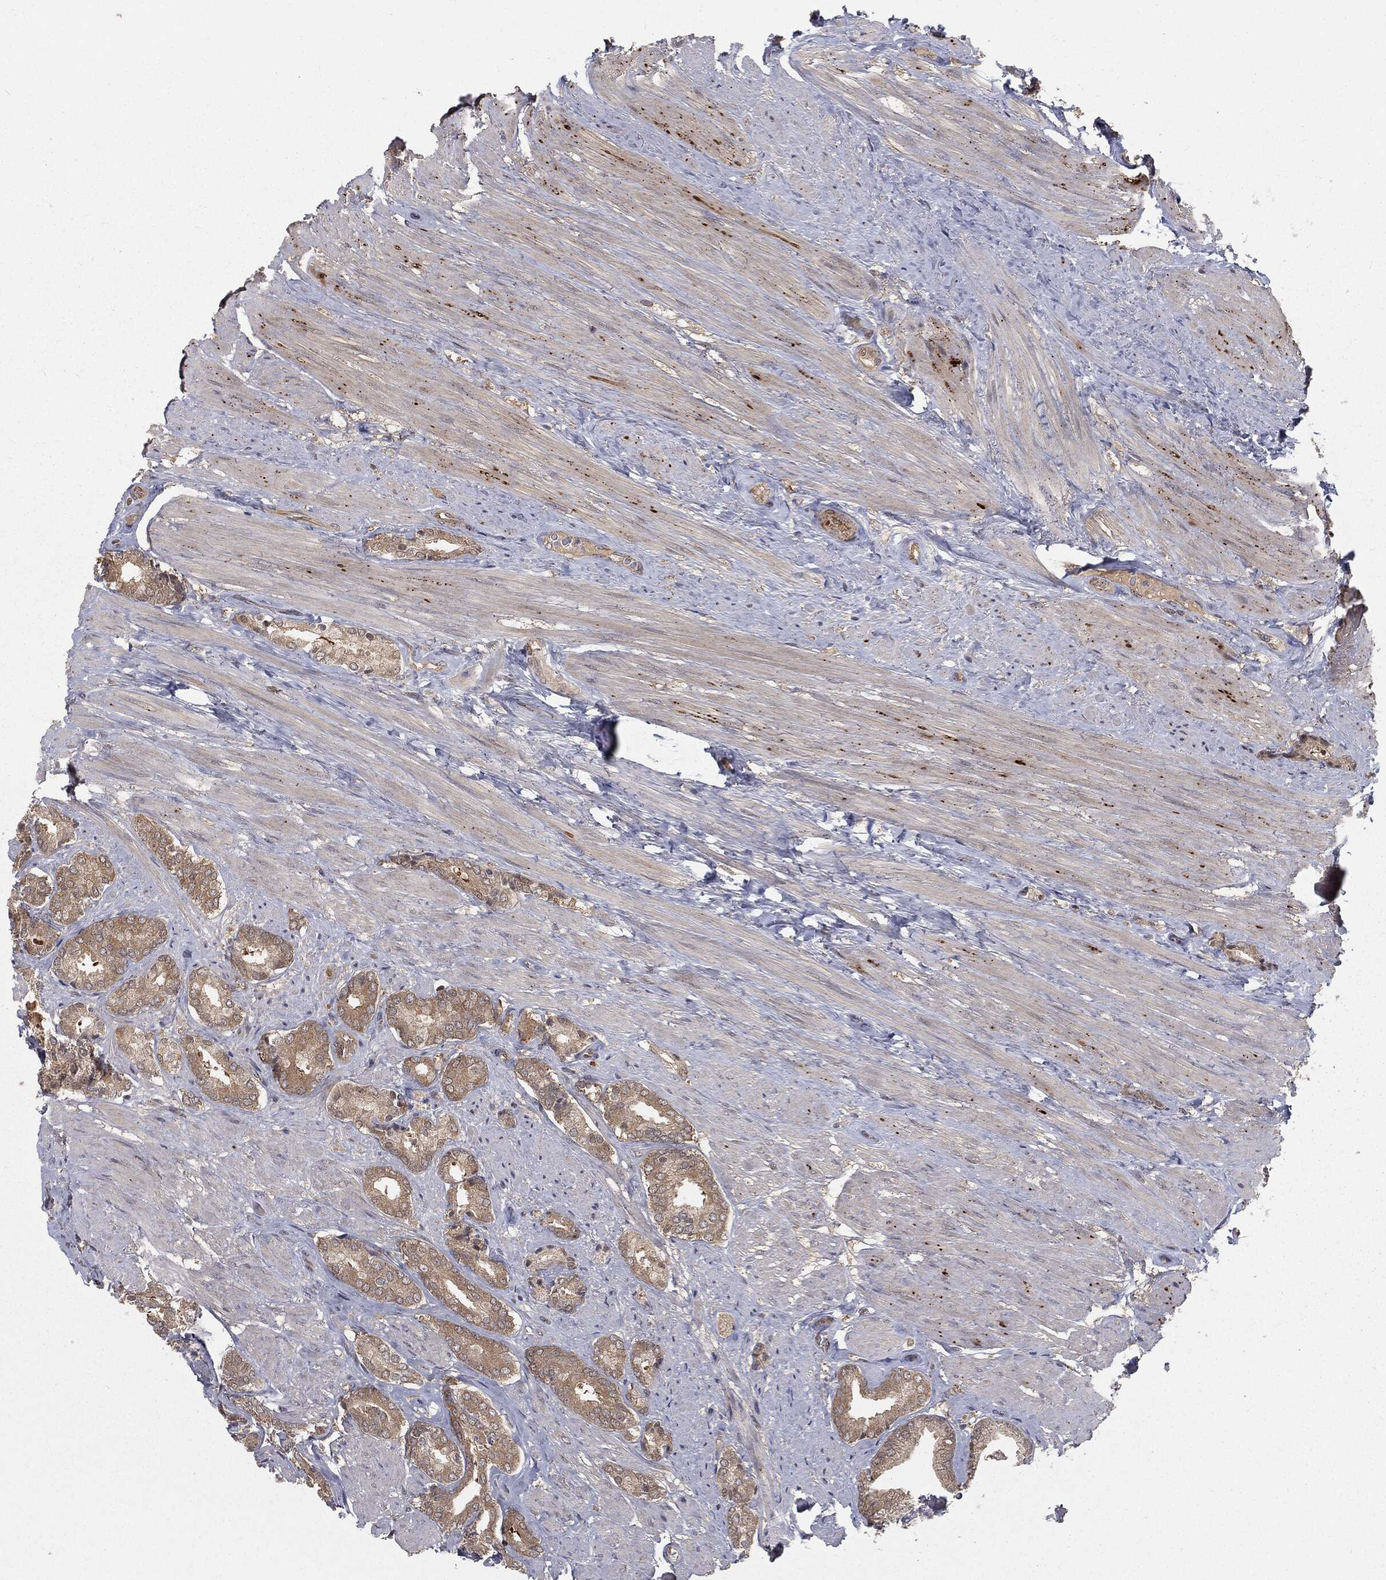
{"staining": {"intensity": "weak", "quantity": ">75%", "location": "cytoplasmic/membranous"}, "tissue": "prostate cancer", "cell_type": "Tumor cells", "image_type": "cancer", "snomed": [{"axis": "morphology", "description": "Adenocarcinoma, High grade"}, {"axis": "topography", "description": "Prostate"}], "caption": "Protein analysis of prostate cancer (adenocarcinoma (high-grade)) tissue displays weak cytoplasmic/membranous staining in approximately >75% of tumor cells. Ihc stains the protein in brown and the nuclei are stained blue.", "gene": "FBXO7", "patient": {"sex": "male", "age": 56}}